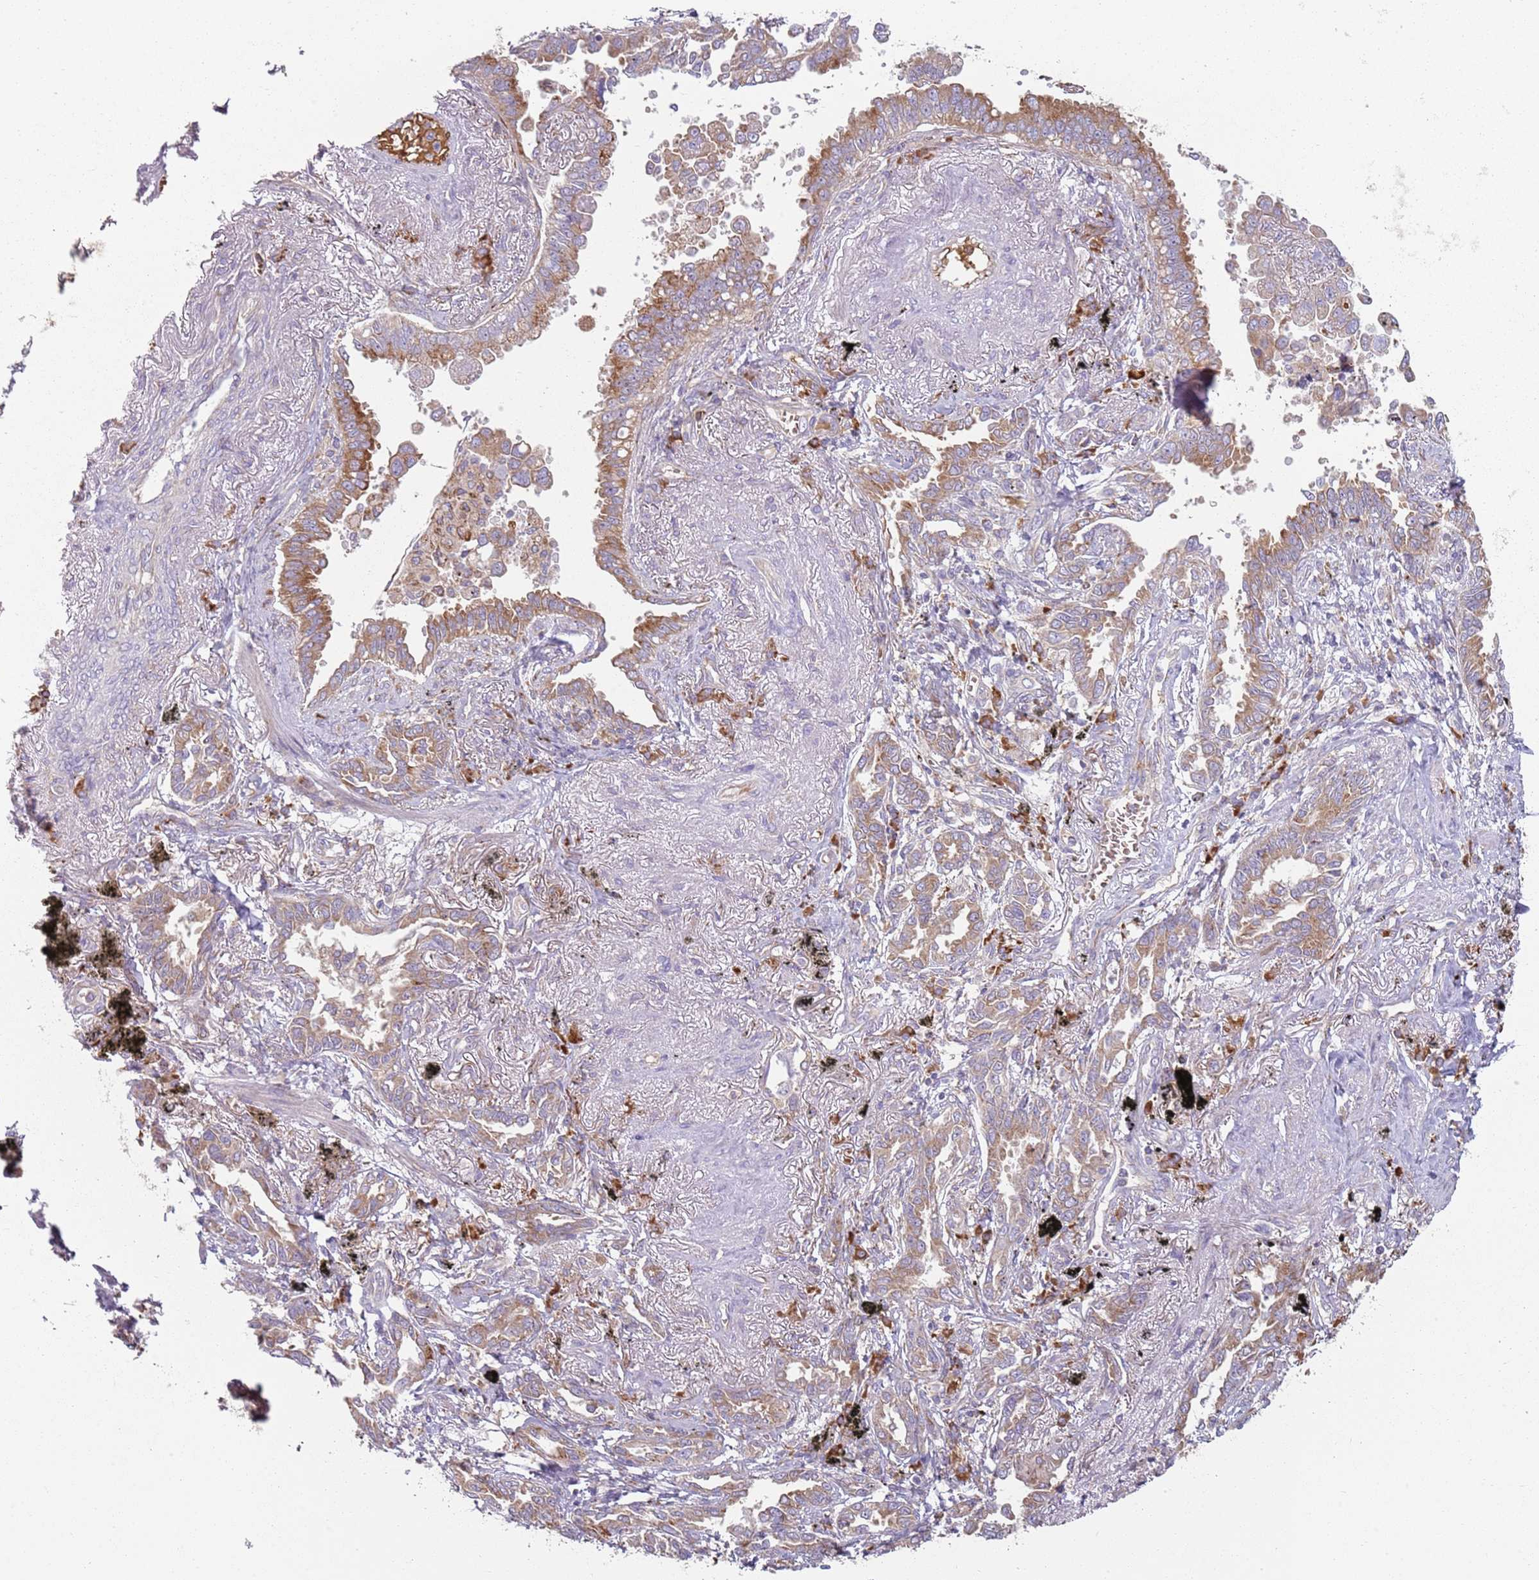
{"staining": {"intensity": "moderate", "quantity": "25%-75%", "location": "cytoplasmic/membranous"}, "tissue": "lung cancer", "cell_type": "Tumor cells", "image_type": "cancer", "snomed": [{"axis": "morphology", "description": "Adenocarcinoma, NOS"}, {"axis": "topography", "description": "Lung"}], "caption": "This histopathology image exhibits lung cancer (adenocarcinoma) stained with immunohistochemistry (IHC) to label a protein in brown. The cytoplasmic/membranous of tumor cells show moderate positivity for the protein. Nuclei are counter-stained blue.", "gene": "SPATA2", "patient": {"sex": "male", "age": 67}}